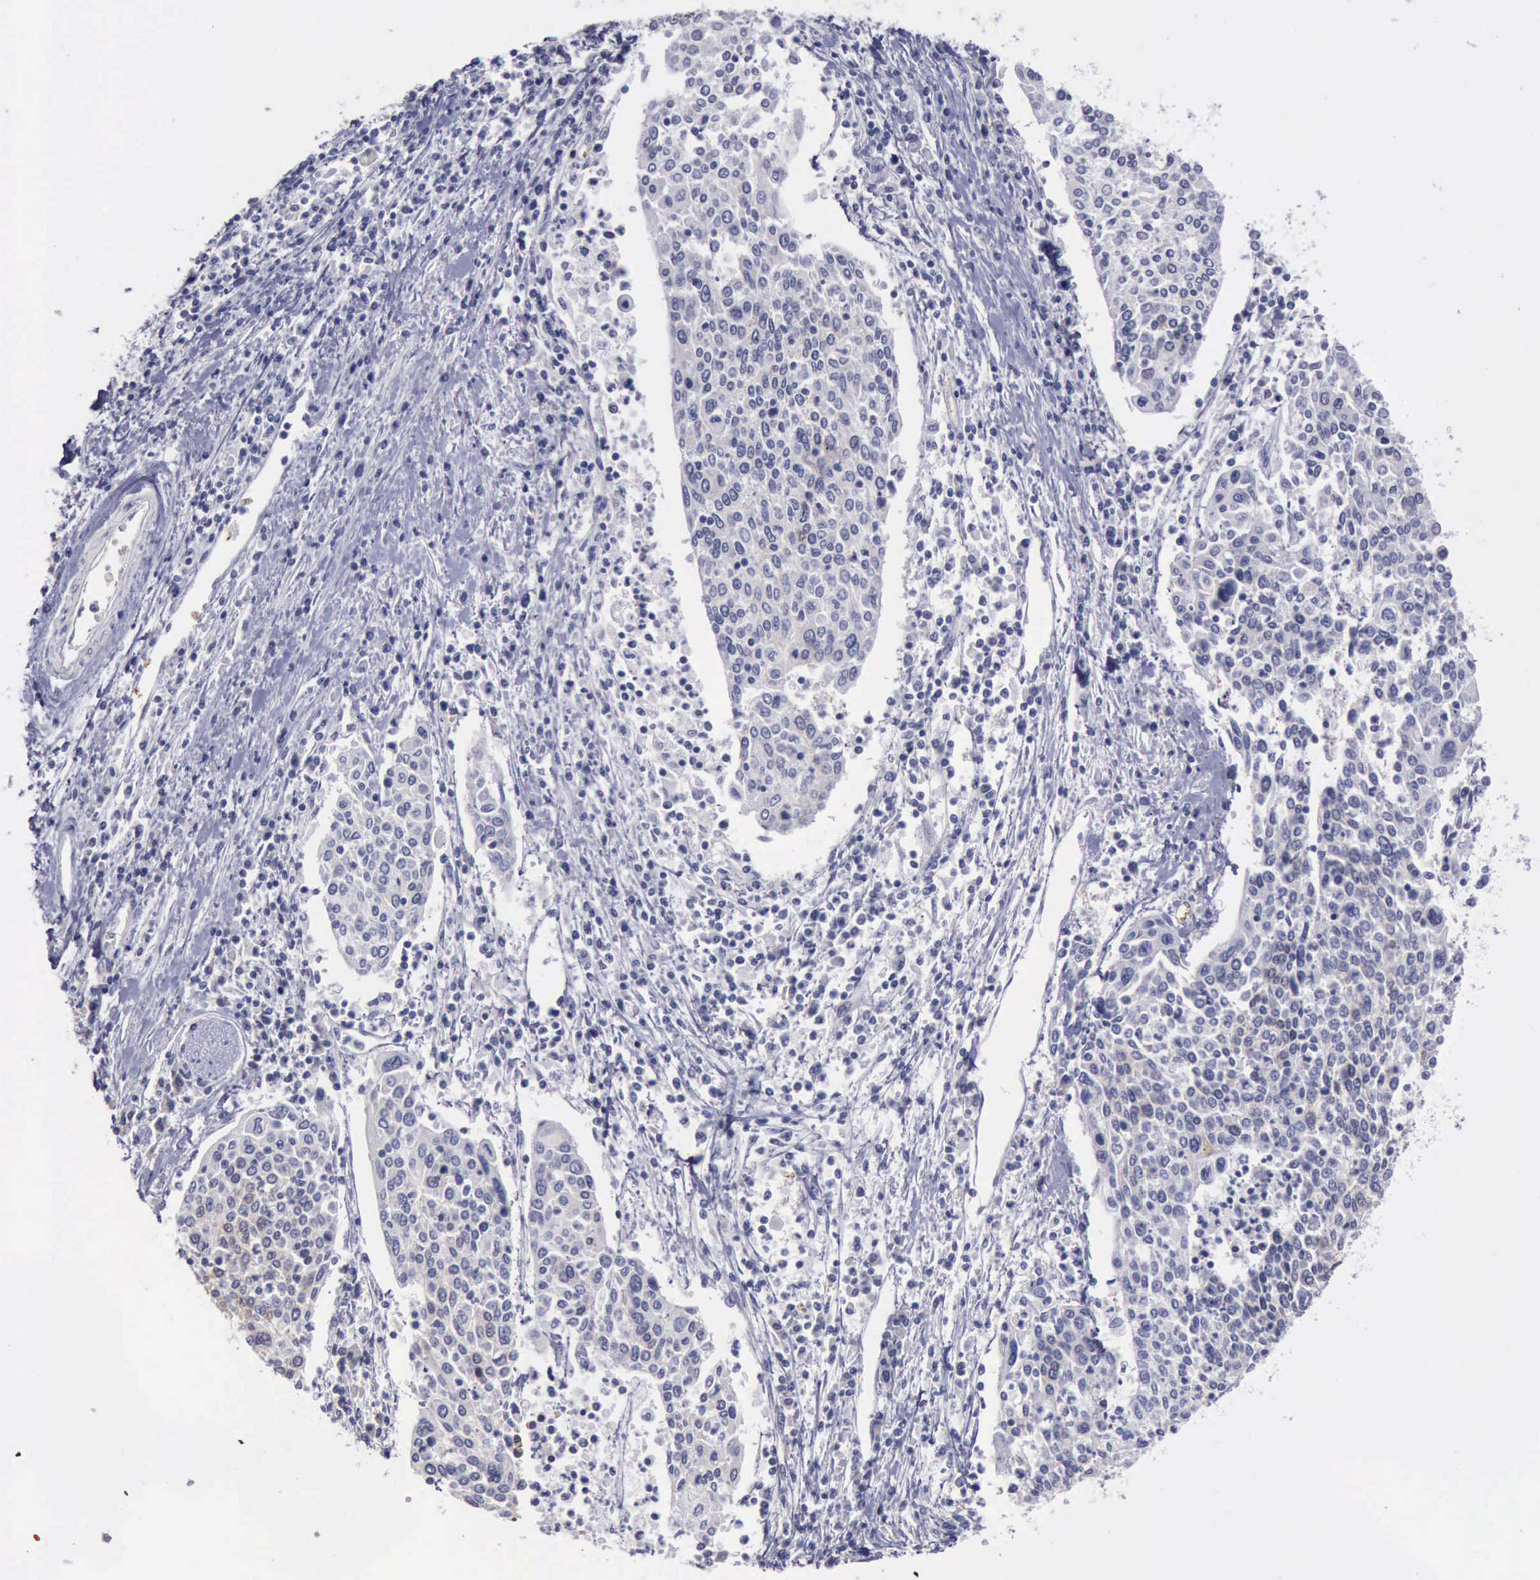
{"staining": {"intensity": "negative", "quantity": "none", "location": "none"}, "tissue": "cervical cancer", "cell_type": "Tumor cells", "image_type": "cancer", "snomed": [{"axis": "morphology", "description": "Squamous cell carcinoma, NOS"}, {"axis": "topography", "description": "Cervix"}], "caption": "Protein analysis of cervical squamous cell carcinoma exhibits no significant expression in tumor cells. Nuclei are stained in blue.", "gene": "CEP128", "patient": {"sex": "female", "age": 40}}